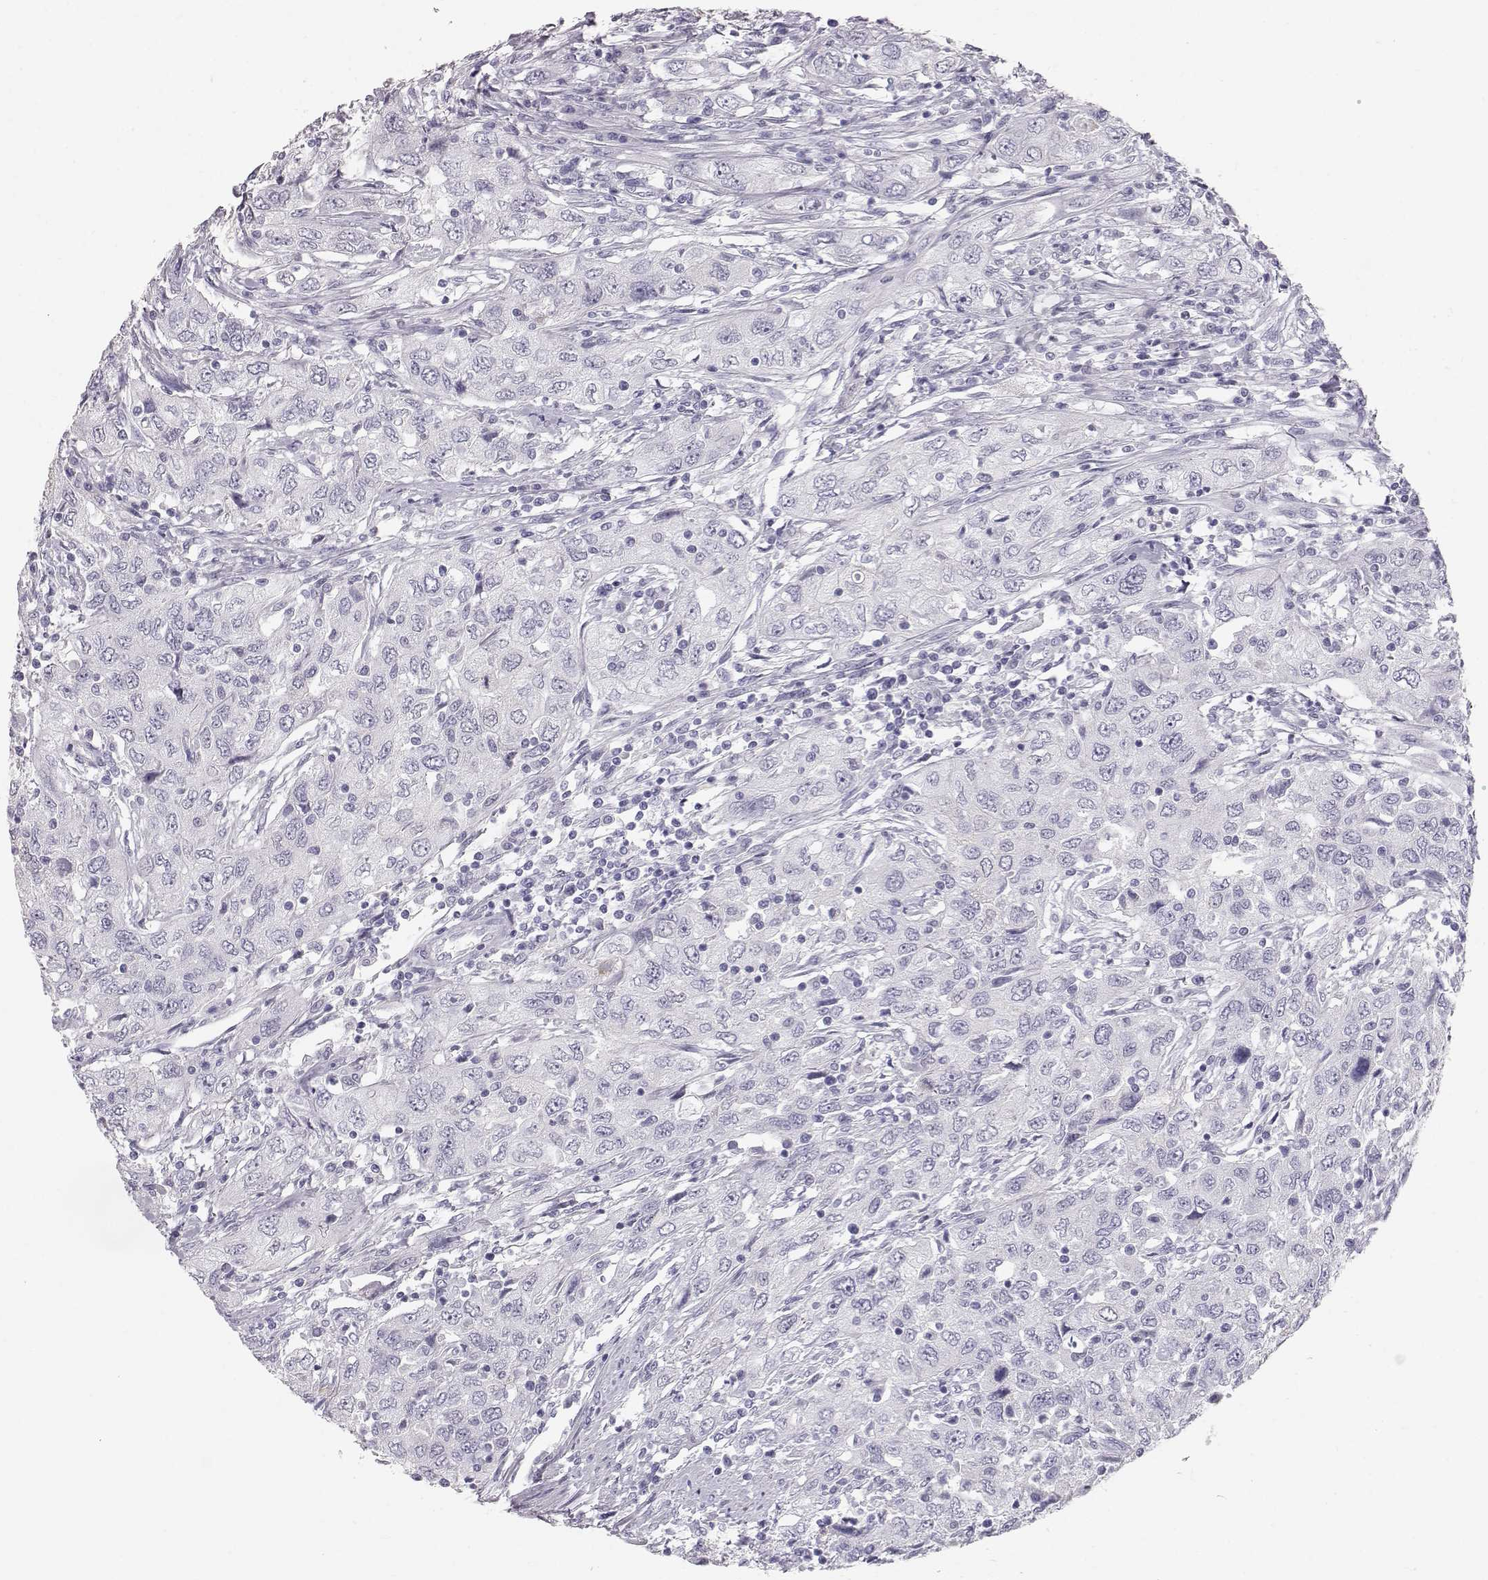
{"staining": {"intensity": "negative", "quantity": "none", "location": "none"}, "tissue": "urothelial cancer", "cell_type": "Tumor cells", "image_type": "cancer", "snomed": [{"axis": "morphology", "description": "Urothelial carcinoma, High grade"}, {"axis": "topography", "description": "Urinary bladder"}], "caption": "The micrograph exhibits no significant staining in tumor cells of high-grade urothelial carcinoma.", "gene": "KRTAP16-1", "patient": {"sex": "male", "age": 76}}